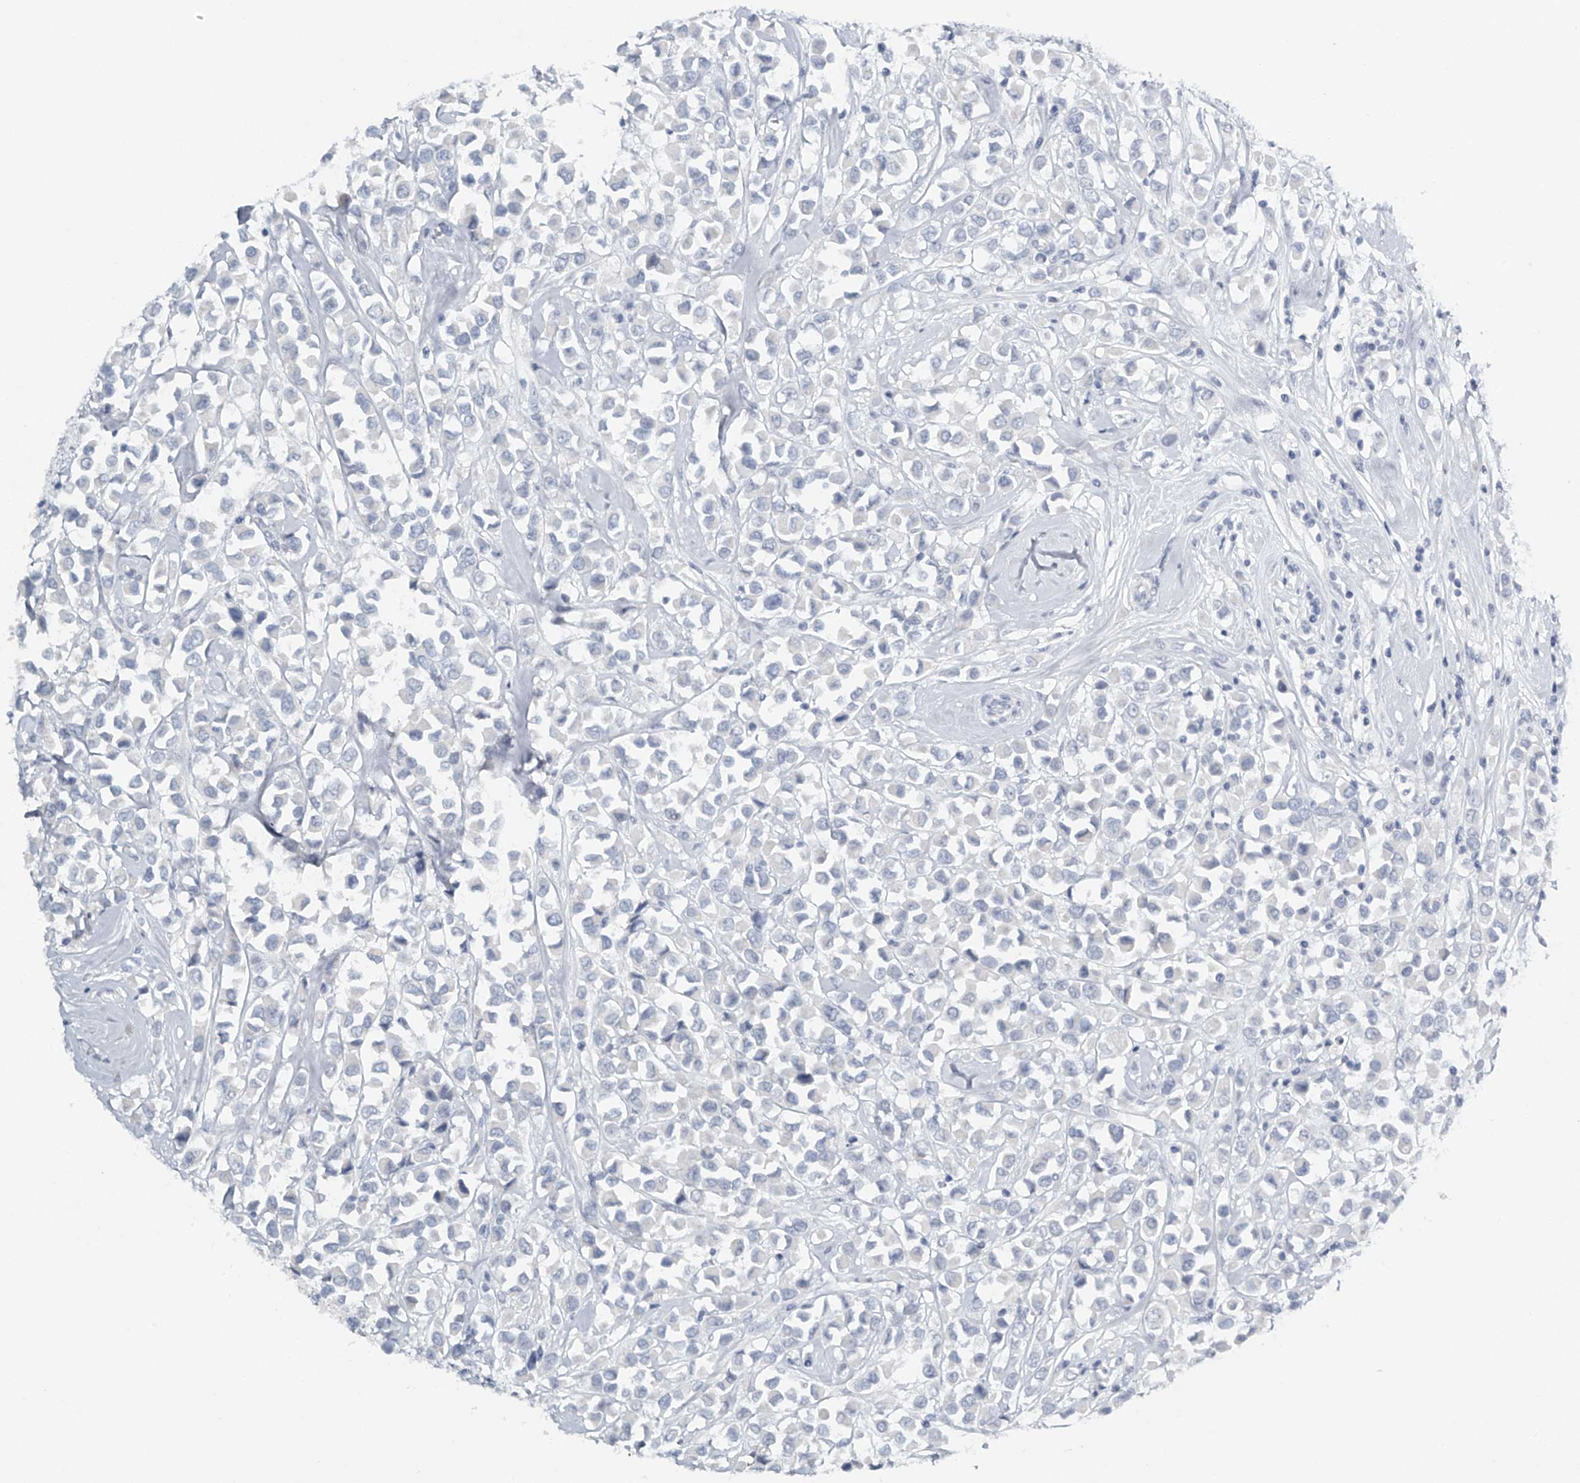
{"staining": {"intensity": "negative", "quantity": "none", "location": "none"}, "tissue": "breast cancer", "cell_type": "Tumor cells", "image_type": "cancer", "snomed": [{"axis": "morphology", "description": "Duct carcinoma"}, {"axis": "topography", "description": "Breast"}], "caption": "Protein analysis of invasive ductal carcinoma (breast) exhibits no significant staining in tumor cells. The staining was performed using DAB (3,3'-diaminobenzidine) to visualize the protein expression in brown, while the nuclei were stained in blue with hematoxylin (Magnification: 20x).", "gene": "FAT2", "patient": {"sex": "female", "age": 61}}